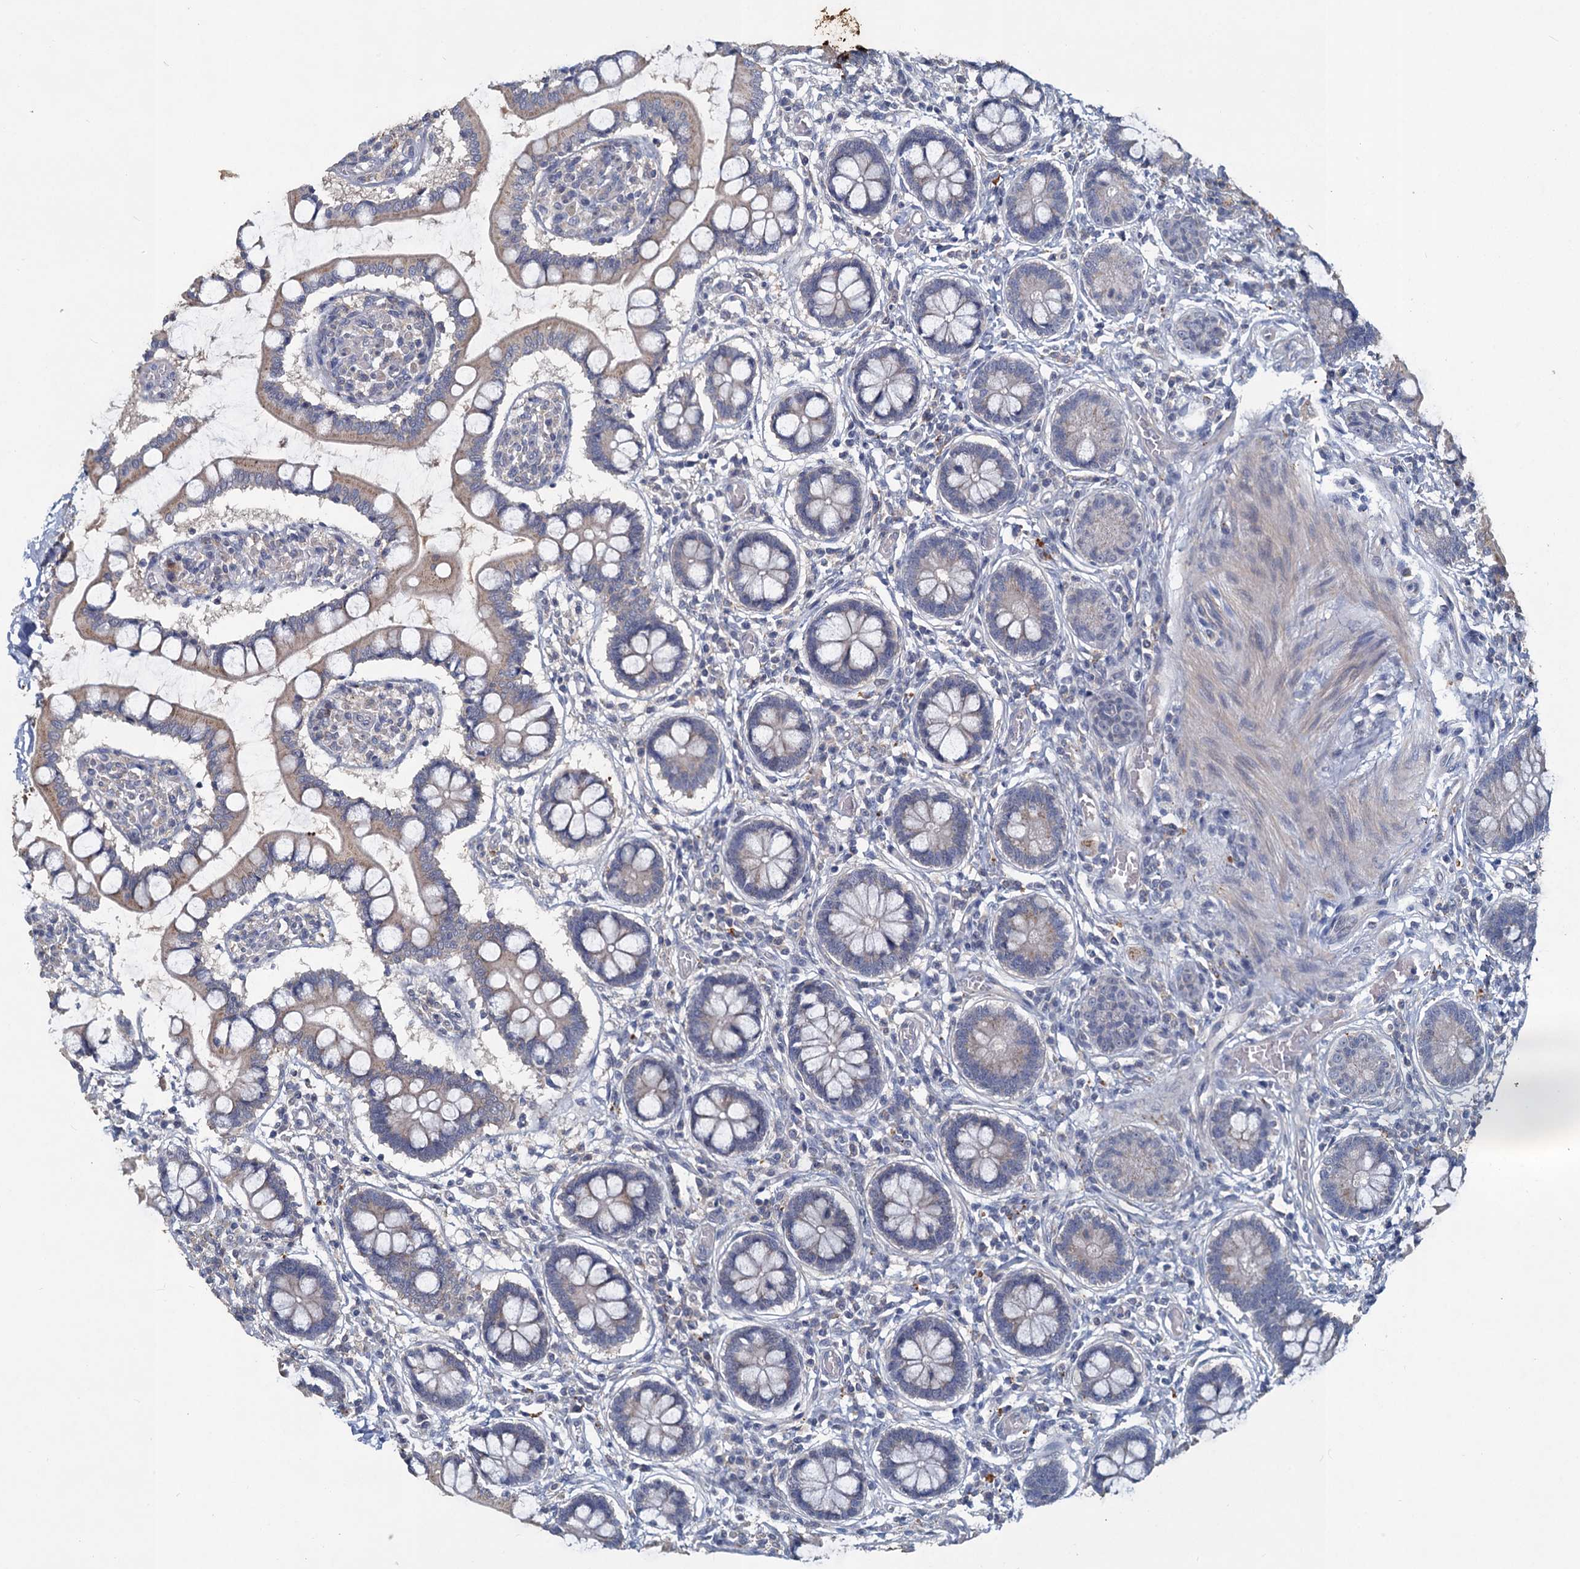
{"staining": {"intensity": "moderate", "quantity": "25%-75%", "location": "cytoplasmic/membranous"}, "tissue": "small intestine", "cell_type": "Glandular cells", "image_type": "normal", "snomed": [{"axis": "morphology", "description": "Normal tissue, NOS"}, {"axis": "topography", "description": "Small intestine"}], "caption": "DAB (3,3'-diaminobenzidine) immunohistochemical staining of unremarkable human small intestine displays moderate cytoplasmic/membranous protein staining in approximately 25%-75% of glandular cells.", "gene": "SLC2A7", "patient": {"sex": "male", "age": 52}}